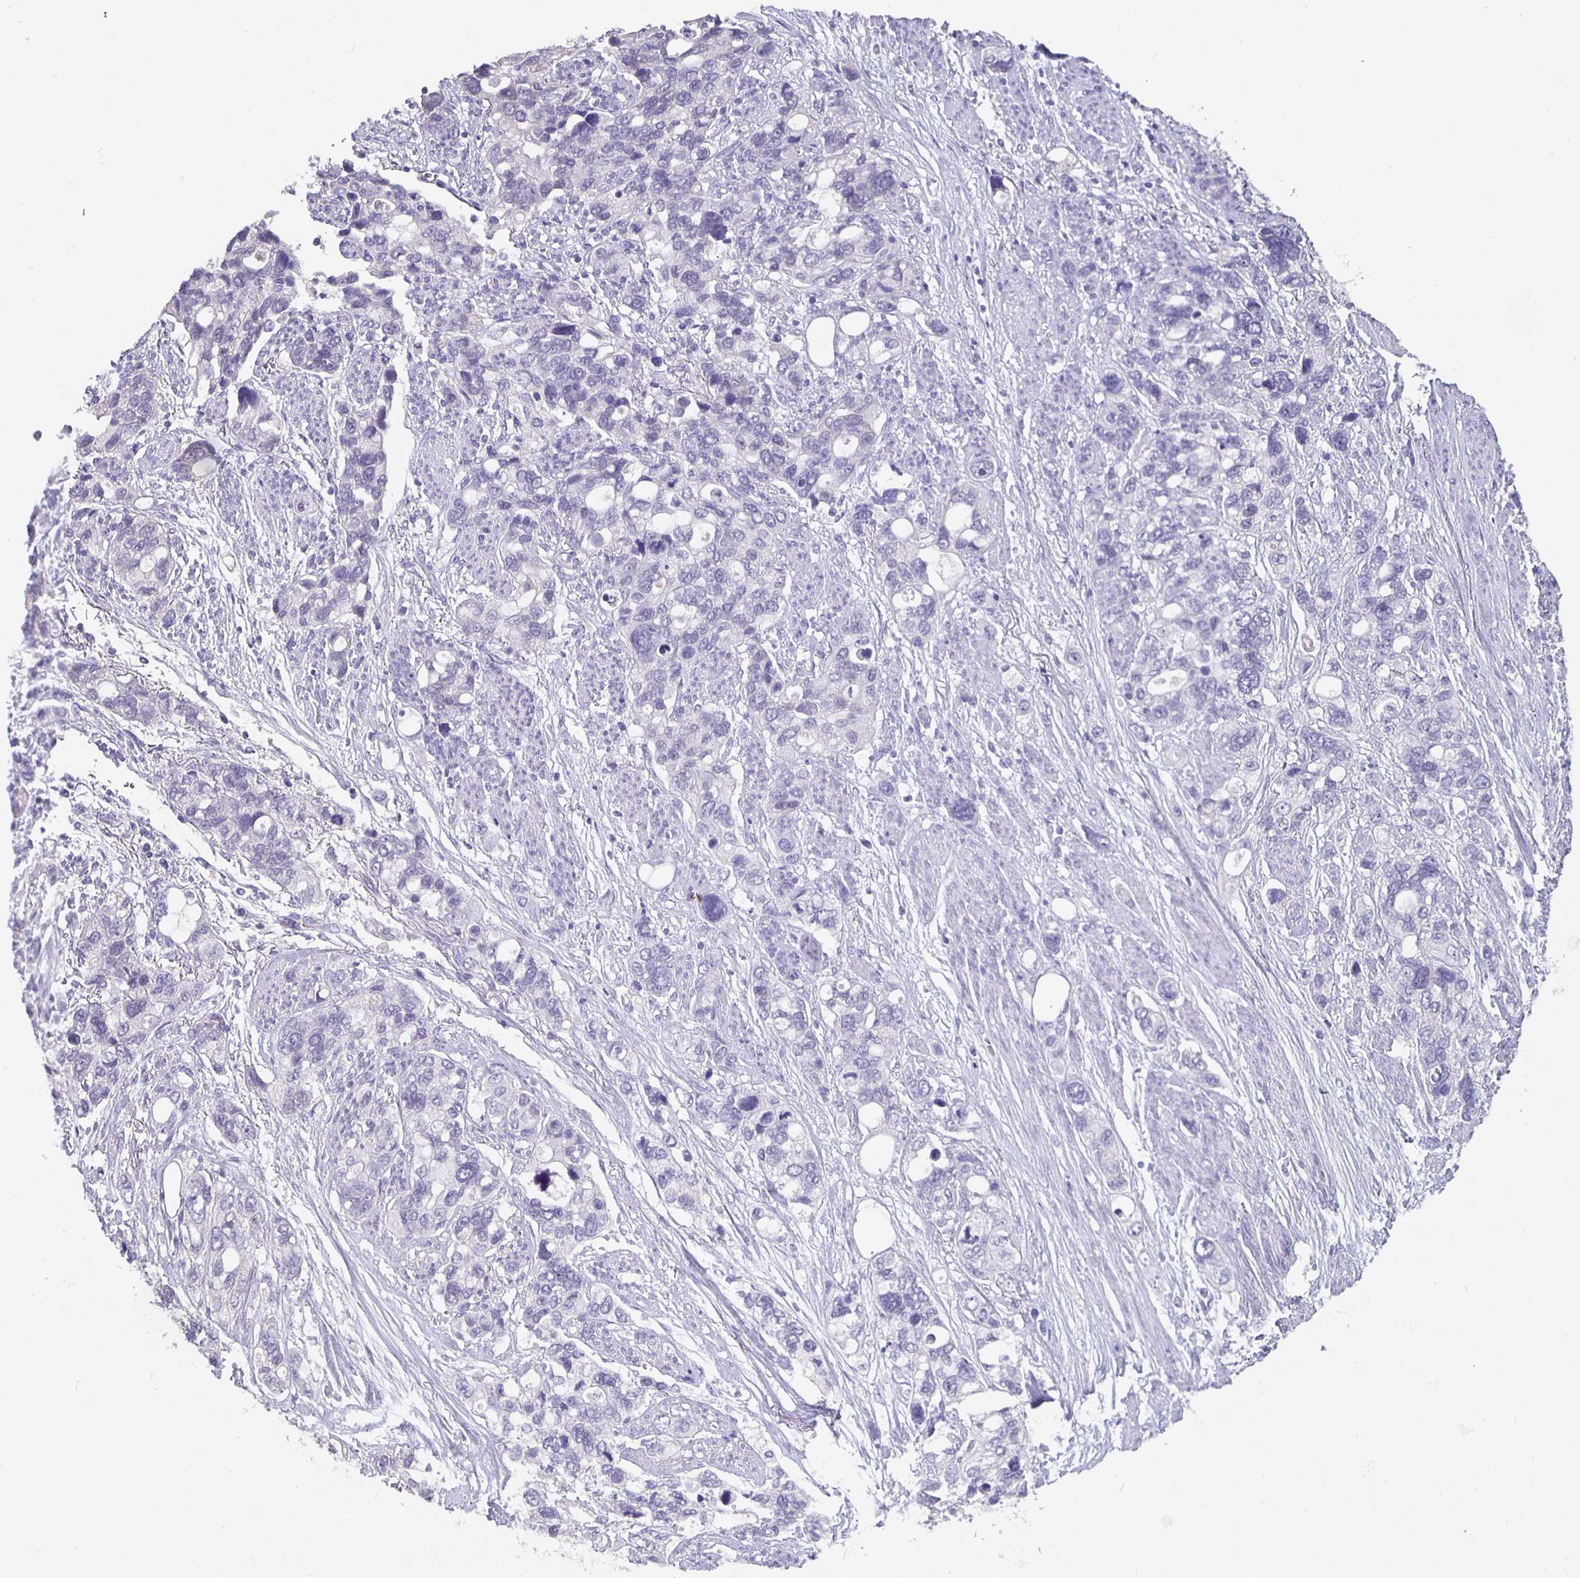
{"staining": {"intensity": "negative", "quantity": "none", "location": "none"}, "tissue": "stomach cancer", "cell_type": "Tumor cells", "image_type": "cancer", "snomed": [{"axis": "morphology", "description": "Adenocarcinoma, NOS"}, {"axis": "topography", "description": "Stomach, upper"}], "caption": "Tumor cells show no significant protein staining in stomach cancer.", "gene": "GPX4", "patient": {"sex": "female", "age": 81}}